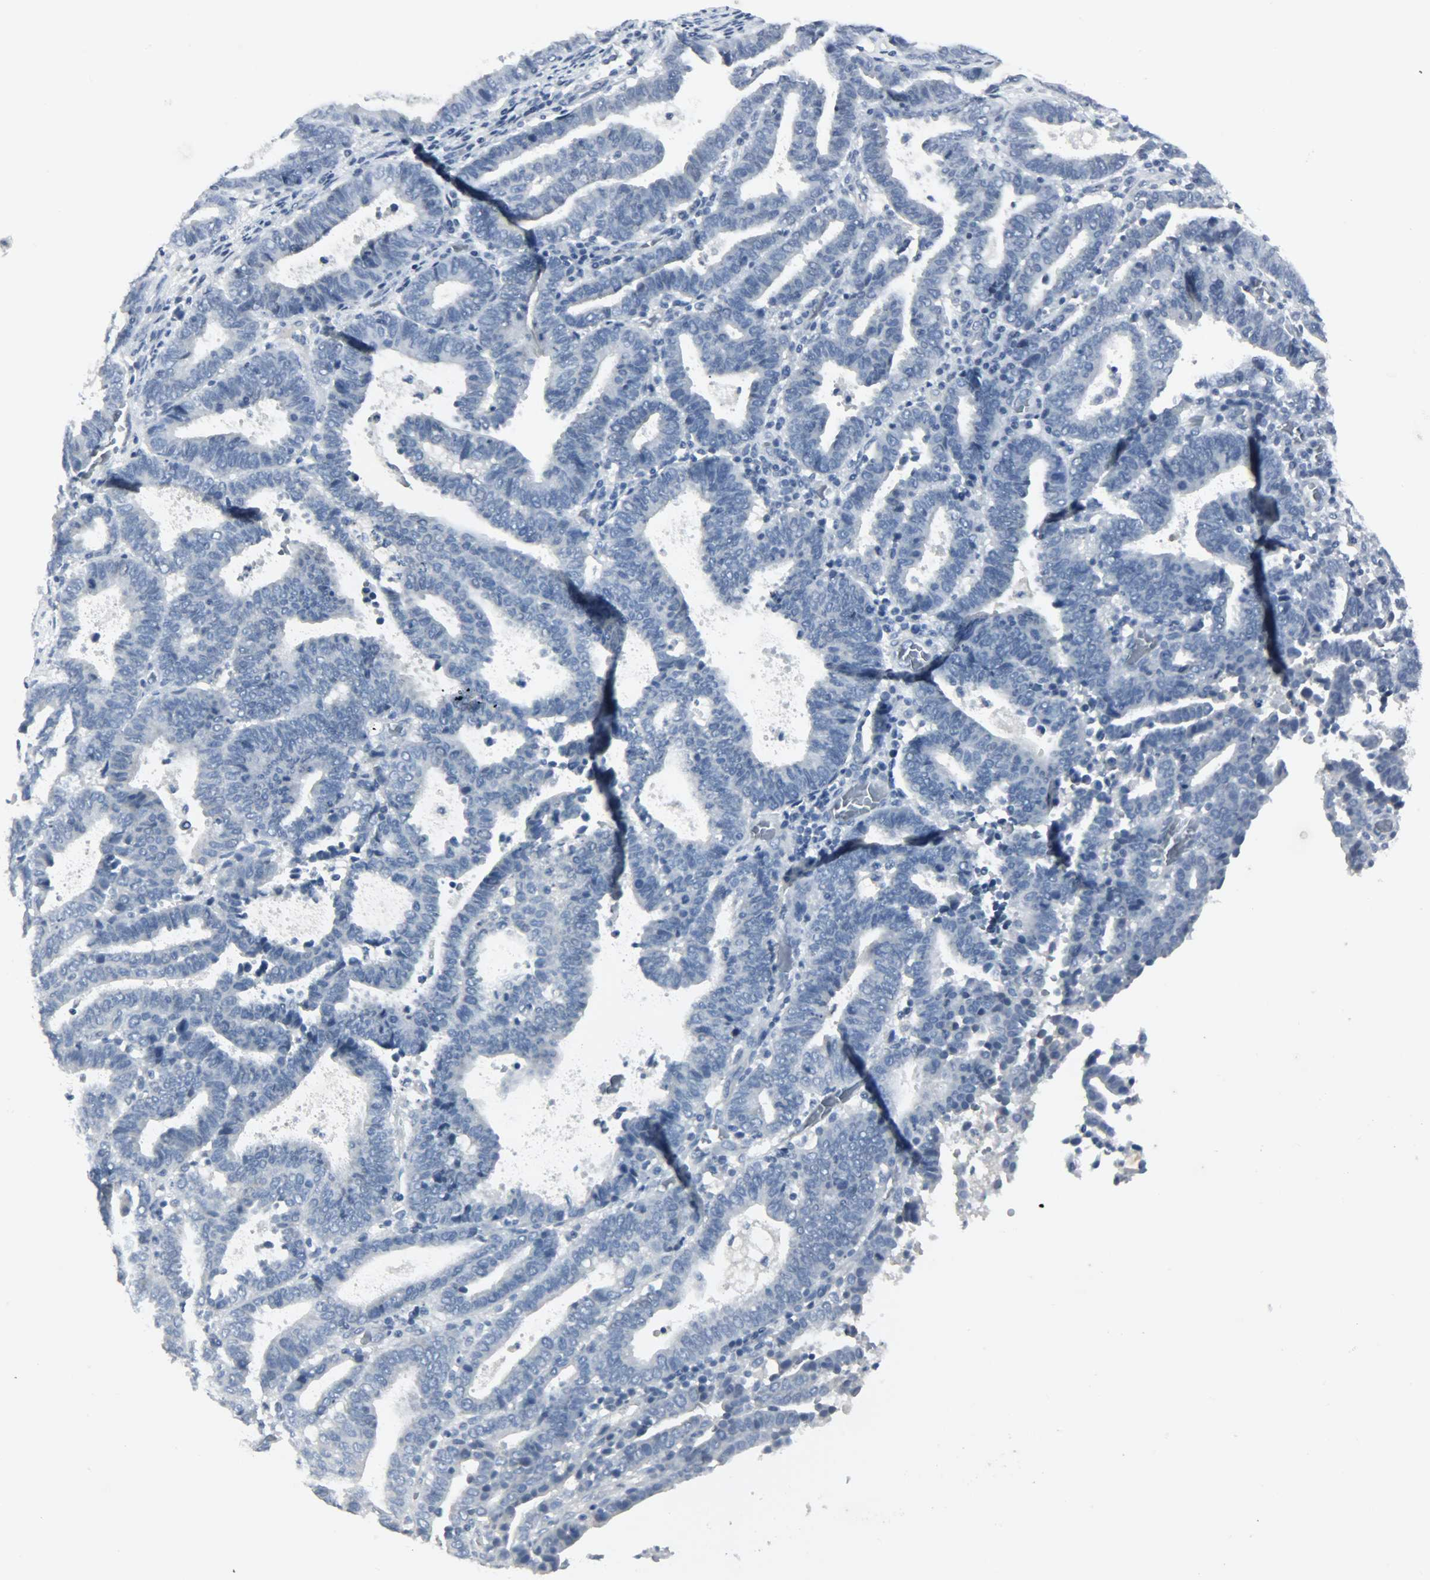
{"staining": {"intensity": "negative", "quantity": "none", "location": "none"}, "tissue": "endometrial cancer", "cell_type": "Tumor cells", "image_type": "cancer", "snomed": [{"axis": "morphology", "description": "Adenocarcinoma, NOS"}, {"axis": "topography", "description": "Uterus"}], "caption": "Photomicrograph shows no significant protein positivity in tumor cells of endometrial cancer.", "gene": "KIT", "patient": {"sex": "female", "age": 83}}